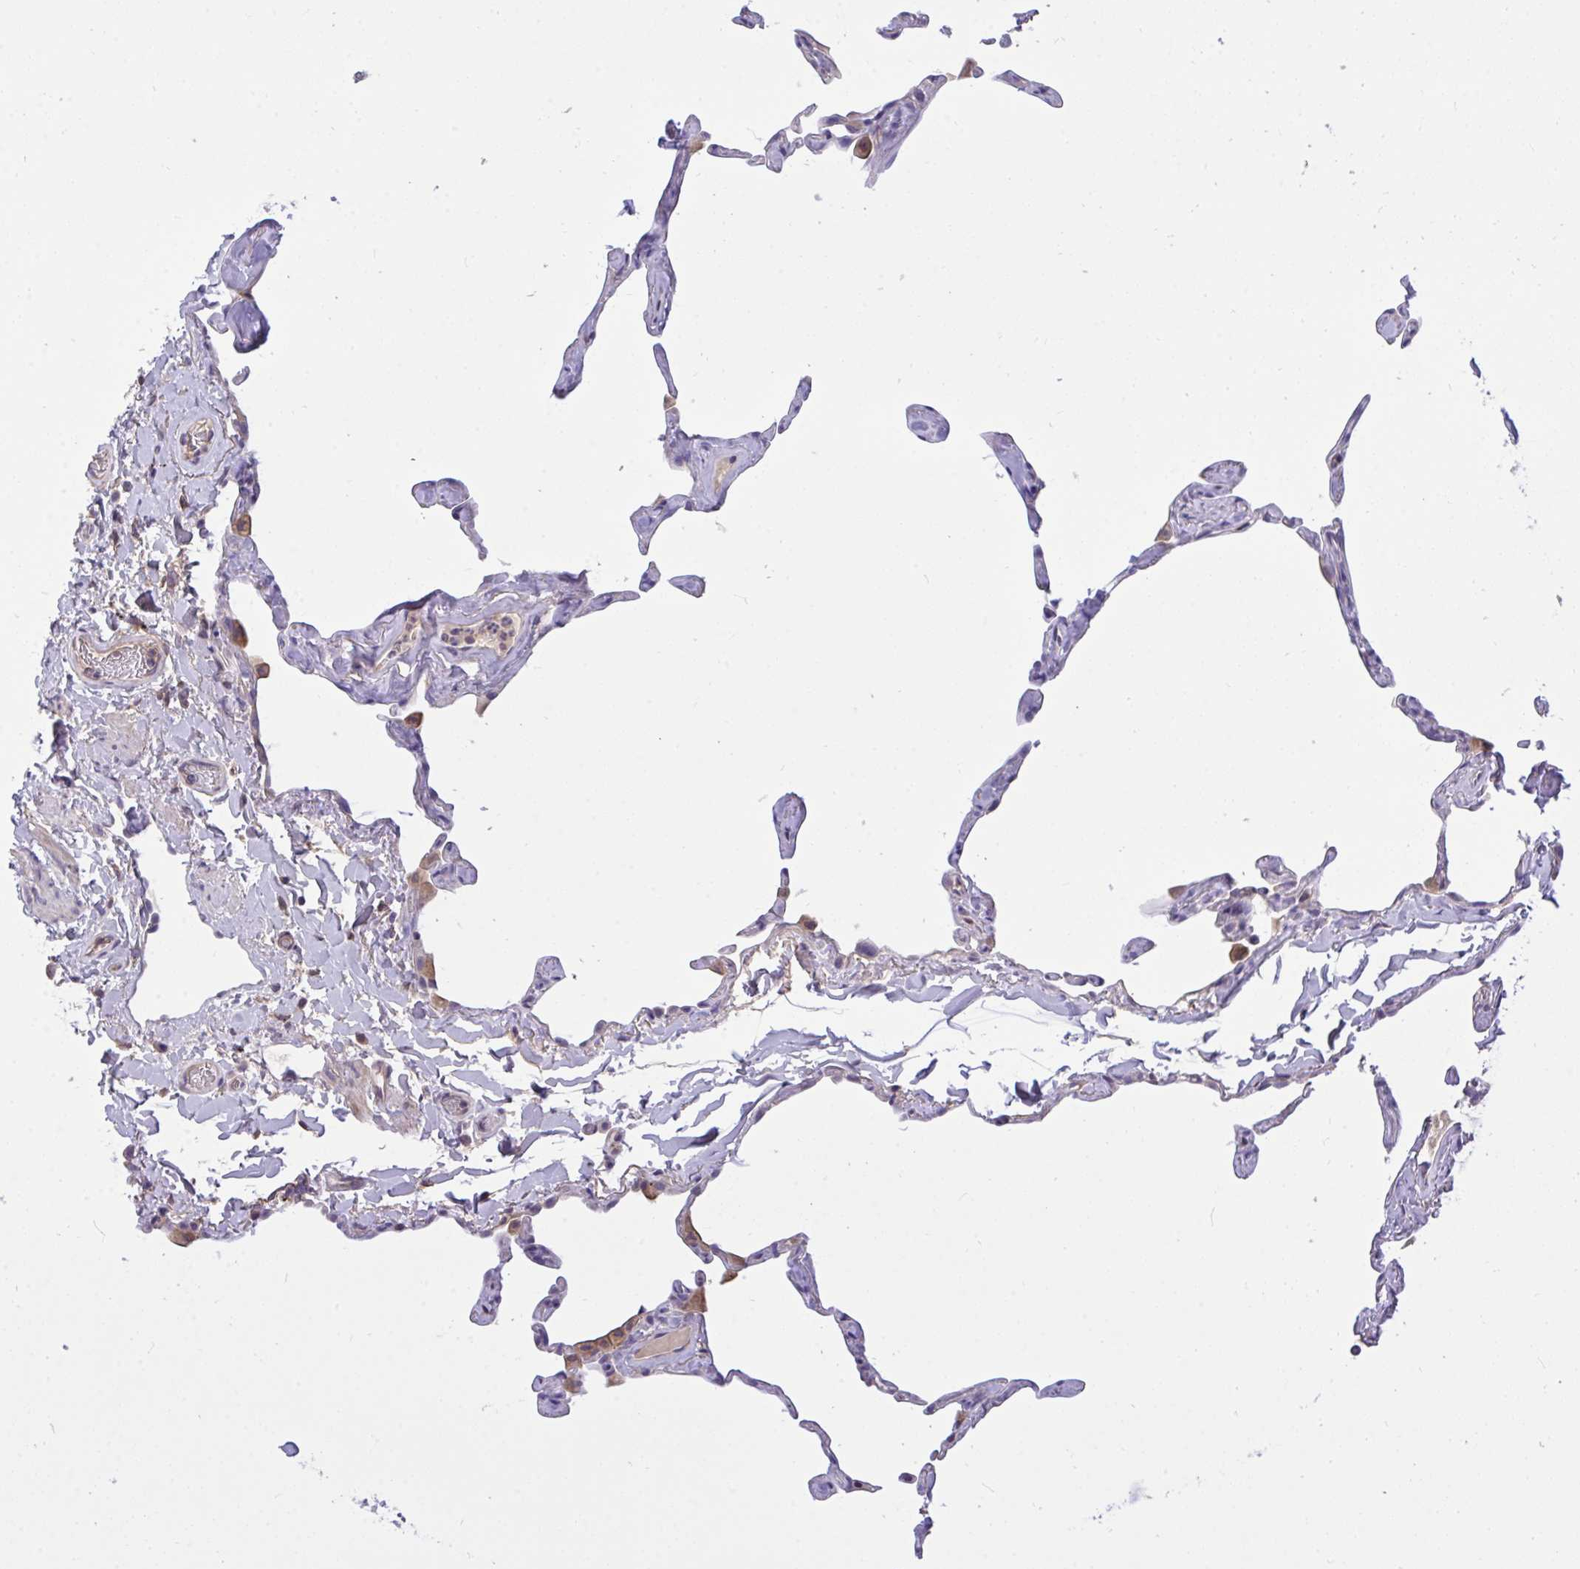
{"staining": {"intensity": "negative", "quantity": "none", "location": "none"}, "tissue": "lung", "cell_type": "Alveolar cells", "image_type": "normal", "snomed": [{"axis": "morphology", "description": "Normal tissue, NOS"}, {"axis": "topography", "description": "Lung"}], "caption": "DAB immunohistochemical staining of benign human lung reveals no significant expression in alveolar cells.", "gene": "TLN2", "patient": {"sex": "male", "age": 65}}